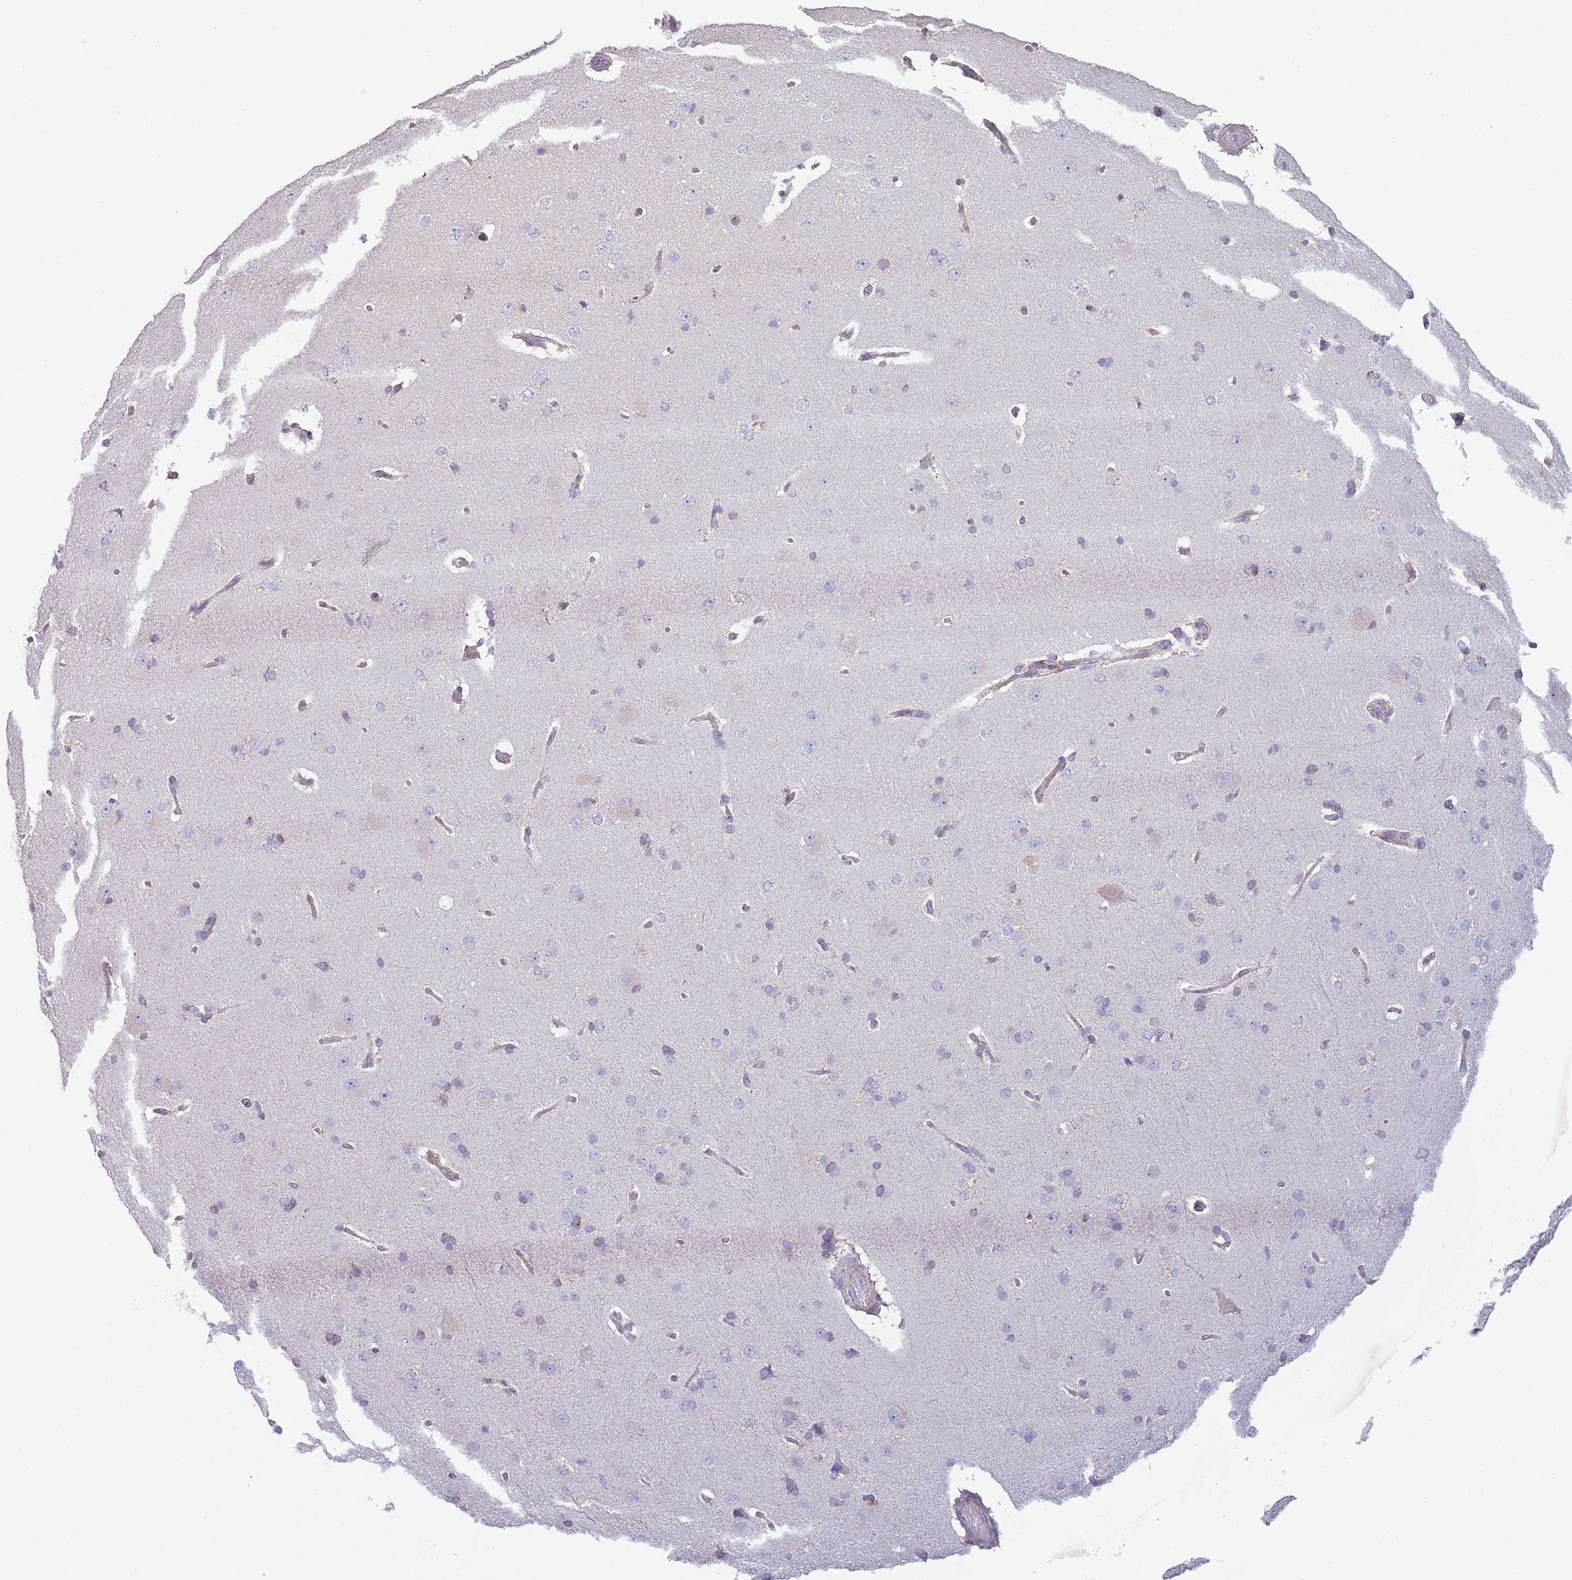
{"staining": {"intensity": "negative", "quantity": "none", "location": "none"}, "tissue": "cerebral cortex", "cell_type": "Endothelial cells", "image_type": "normal", "snomed": [{"axis": "morphology", "description": "Normal tissue, NOS"}, {"axis": "topography", "description": "Cerebral cortex"}], "caption": "This is a image of immunohistochemistry staining of benign cerebral cortex, which shows no staining in endothelial cells.", "gene": "RNF222", "patient": {"sex": "male", "age": 62}}